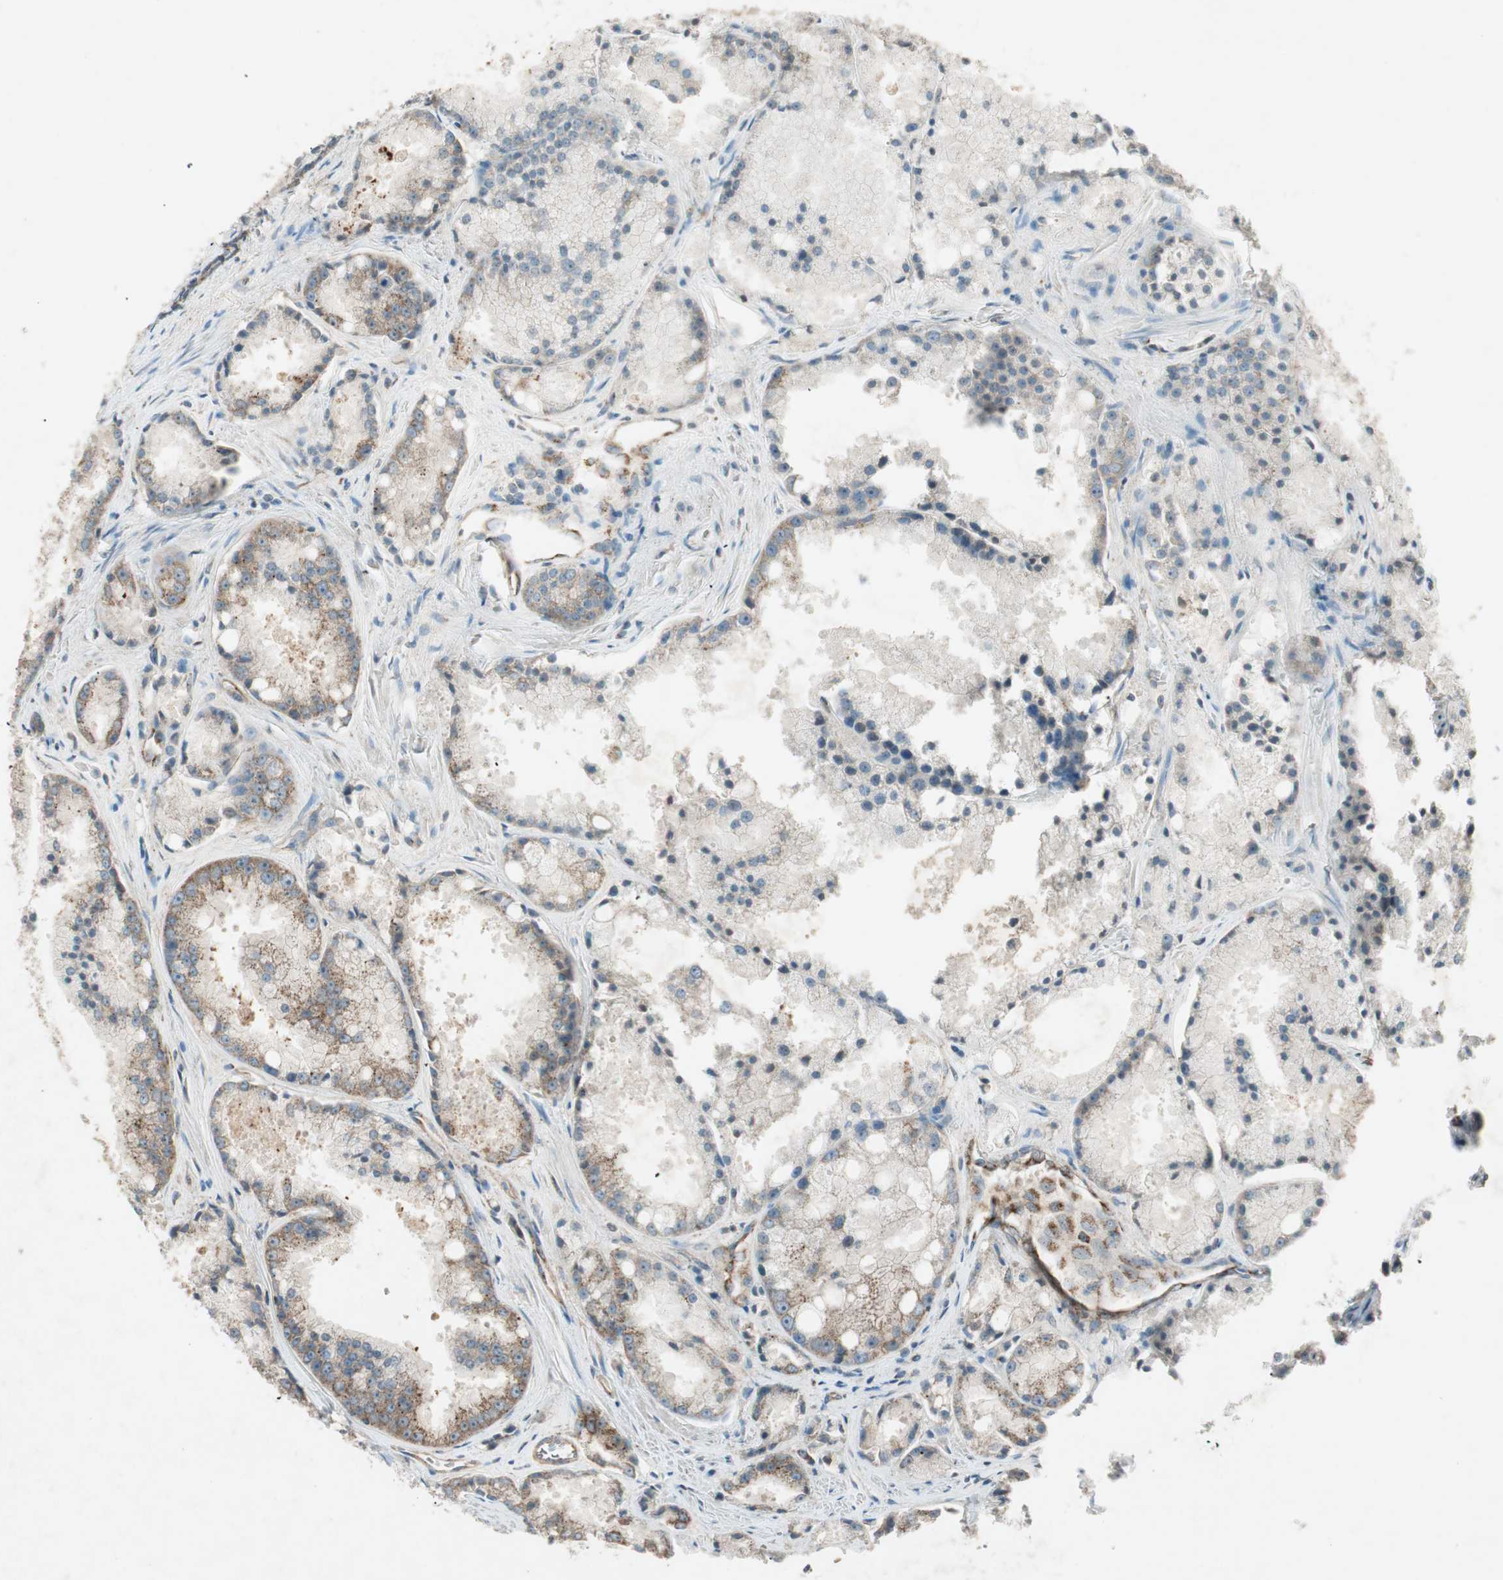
{"staining": {"intensity": "moderate", "quantity": "25%-75%", "location": "cytoplasmic/membranous"}, "tissue": "prostate cancer", "cell_type": "Tumor cells", "image_type": "cancer", "snomed": [{"axis": "morphology", "description": "Adenocarcinoma, Low grade"}, {"axis": "topography", "description": "Prostate"}], "caption": "Protein expression analysis of human prostate low-grade adenocarcinoma reveals moderate cytoplasmic/membranous positivity in approximately 25%-75% of tumor cells.", "gene": "CHADL", "patient": {"sex": "male", "age": 64}}